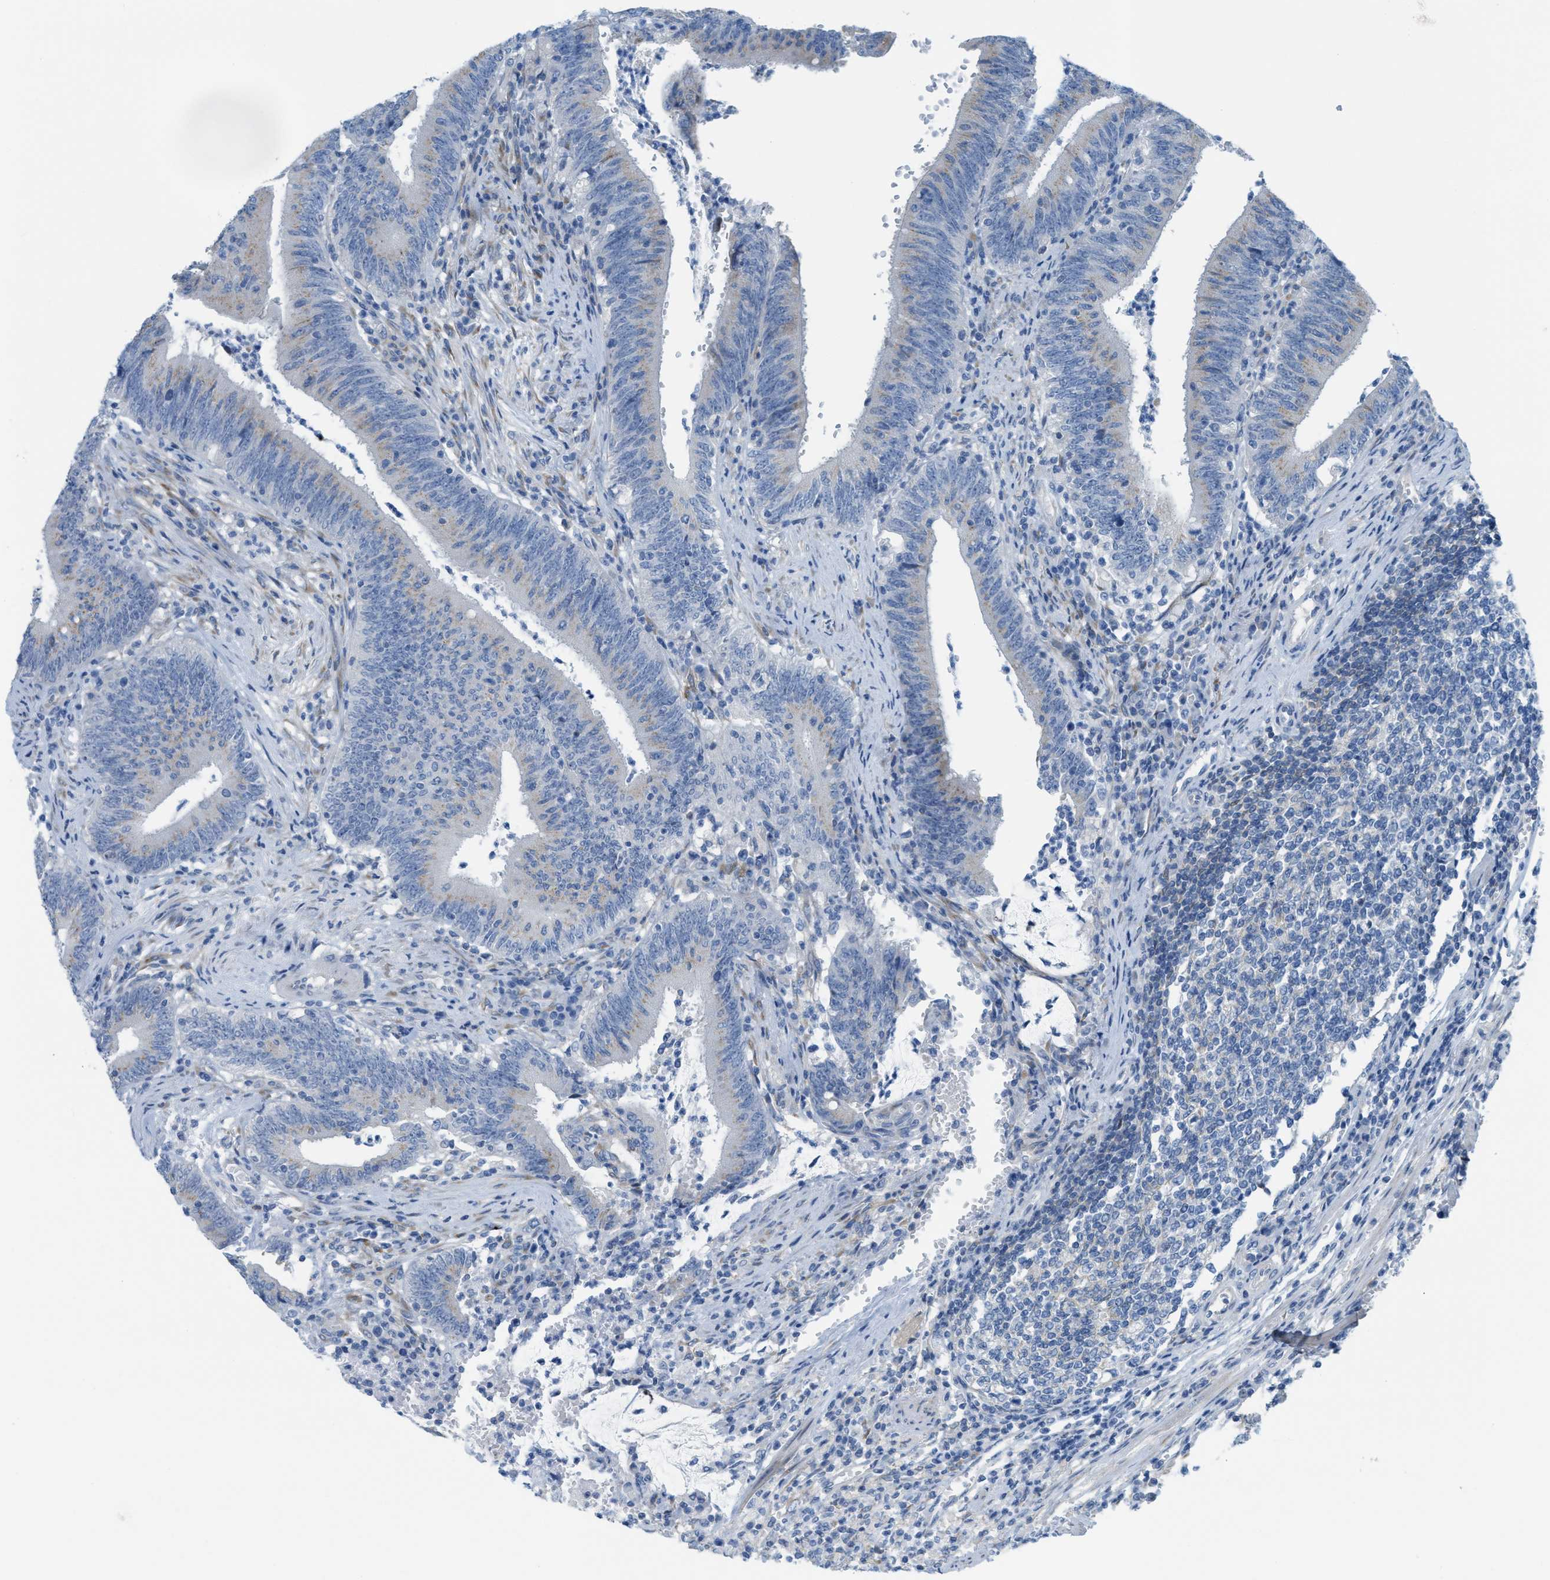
{"staining": {"intensity": "weak", "quantity": "<25%", "location": "cytoplasmic/membranous"}, "tissue": "colorectal cancer", "cell_type": "Tumor cells", "image_type": "cancer", "snomed": [{"axis": "morphology", "description": "Normal tissue, NOS"}, {"axis": "morphology", "description": "Adenocarcinoma, NOS"}, {"axis": "topography", "description": "Rectum"}], "caption": "Histopathology image shows no significant protein positivity in tumor cells of colorectal cancer (adenocarcinoma).", "gene": "ASGR1", "patient": {"sex": "female", "age": 66}}